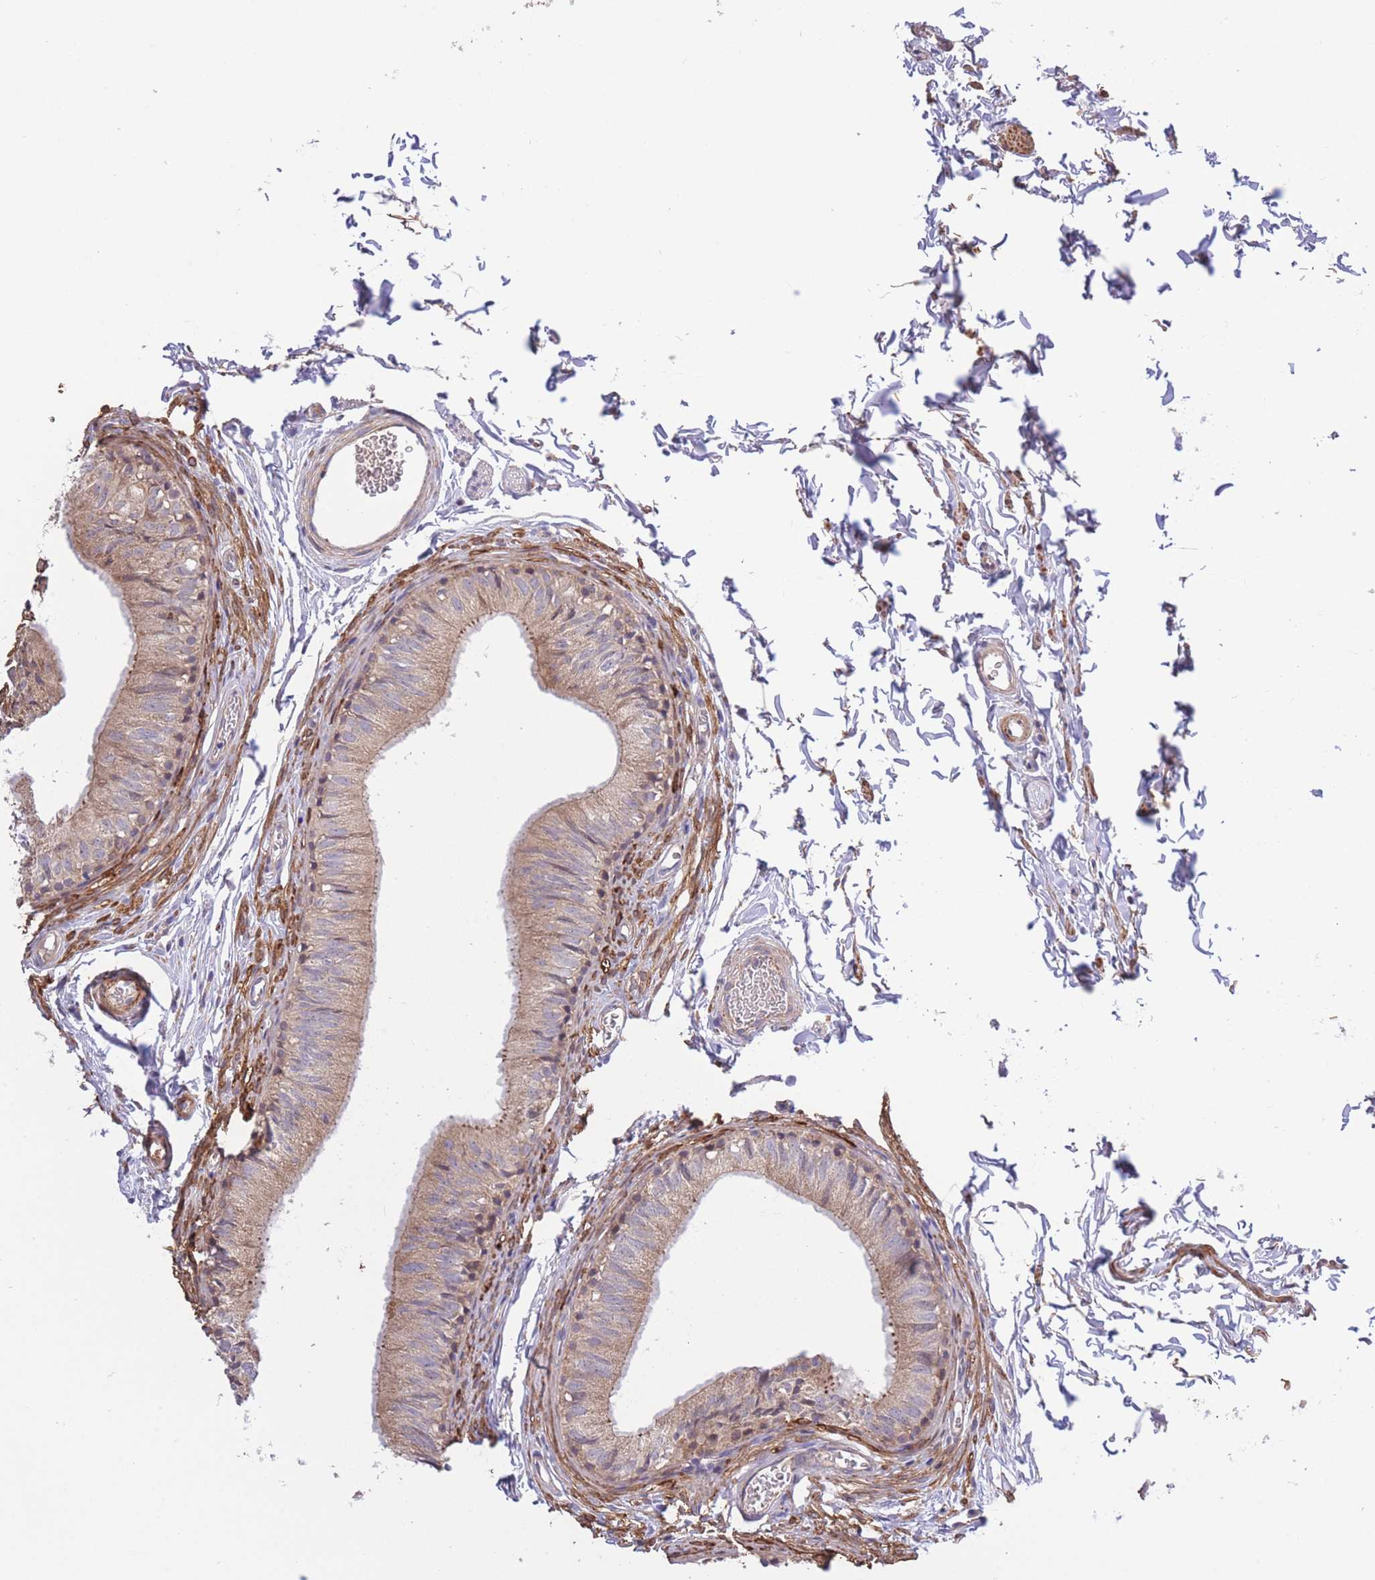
{"staining": {"intensity": "moderate", "quantity": ">75%", "location": "cytoplasmic/membranous"}, "tissue": "epididymis", "cell_type": "Glandular cells", "image_type": "normal", "snomed": [{"axis": "morphology", "description": "Normal tissue, NOS"}, {"axis": "topography", "description": "Epididymis"}], "caption": "A photomicrograph of epididymis stained for a protein demonstrates moderate cytoplasmic/membranous brown staining in glandular cells. (DAB (3,3'-diaminobenzidine) = brown stain, brightfield microscopy at high magnification).", "gene": "ATP13A2", "patient": {"sex": "male", "age": 37}}